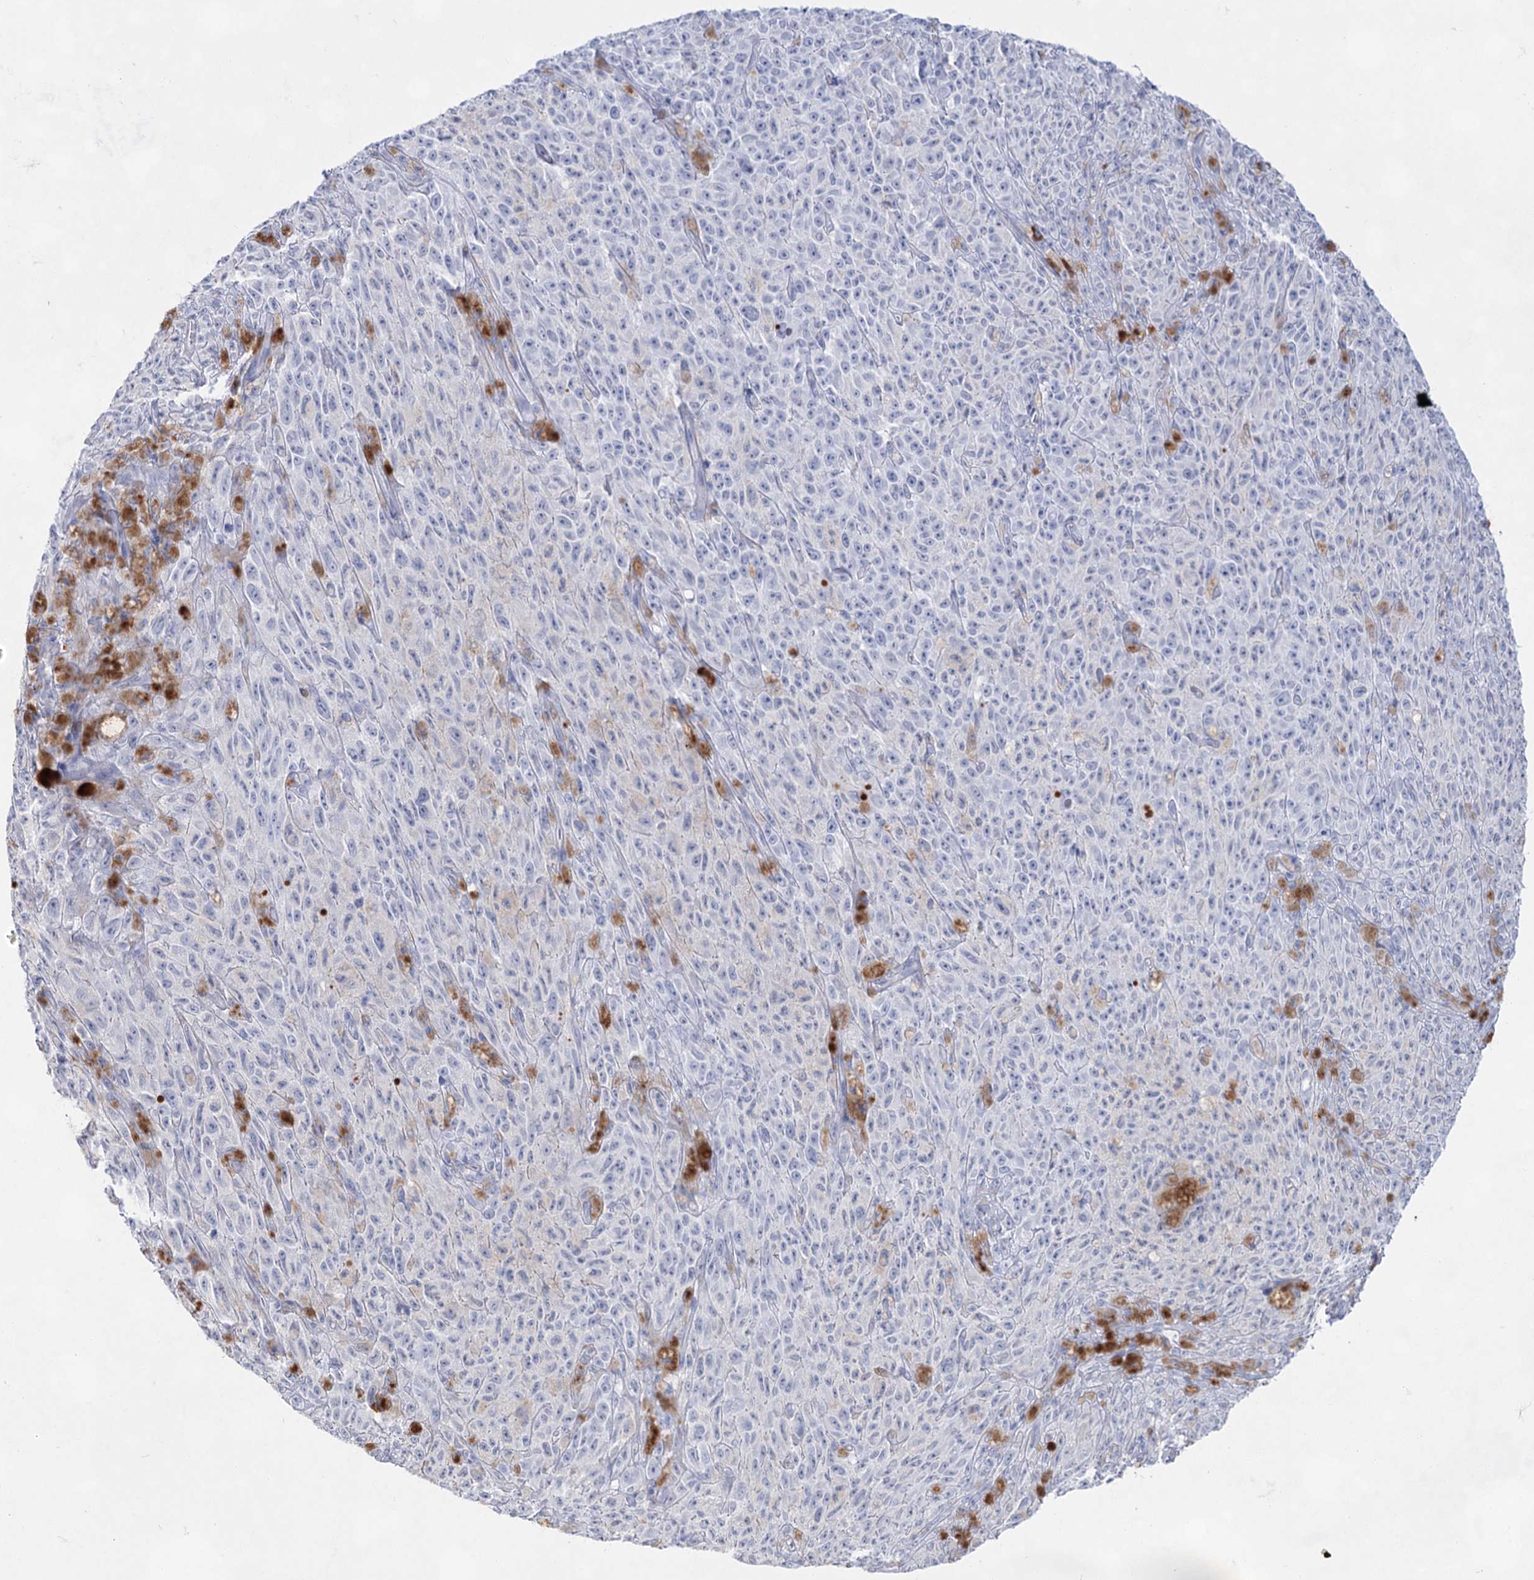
{"staining": {"intensity": "negative", "quantity": "none", "location": "none"}, "tissue": "melanoma", "cell_type": "Tumor cells", "image_type": "cancer", "snomed": [{"axis": "morphology", "description": "Malignant melanoma, NOS"}, {"axis": "topography", "description": "Skin"}], "caption": "This is an immunohistochemistry (IHC) image of melanoma. There is no expression in tumor cells.", "gene": "ACRV1", "patient": {"sex": "female", "age": 82}}